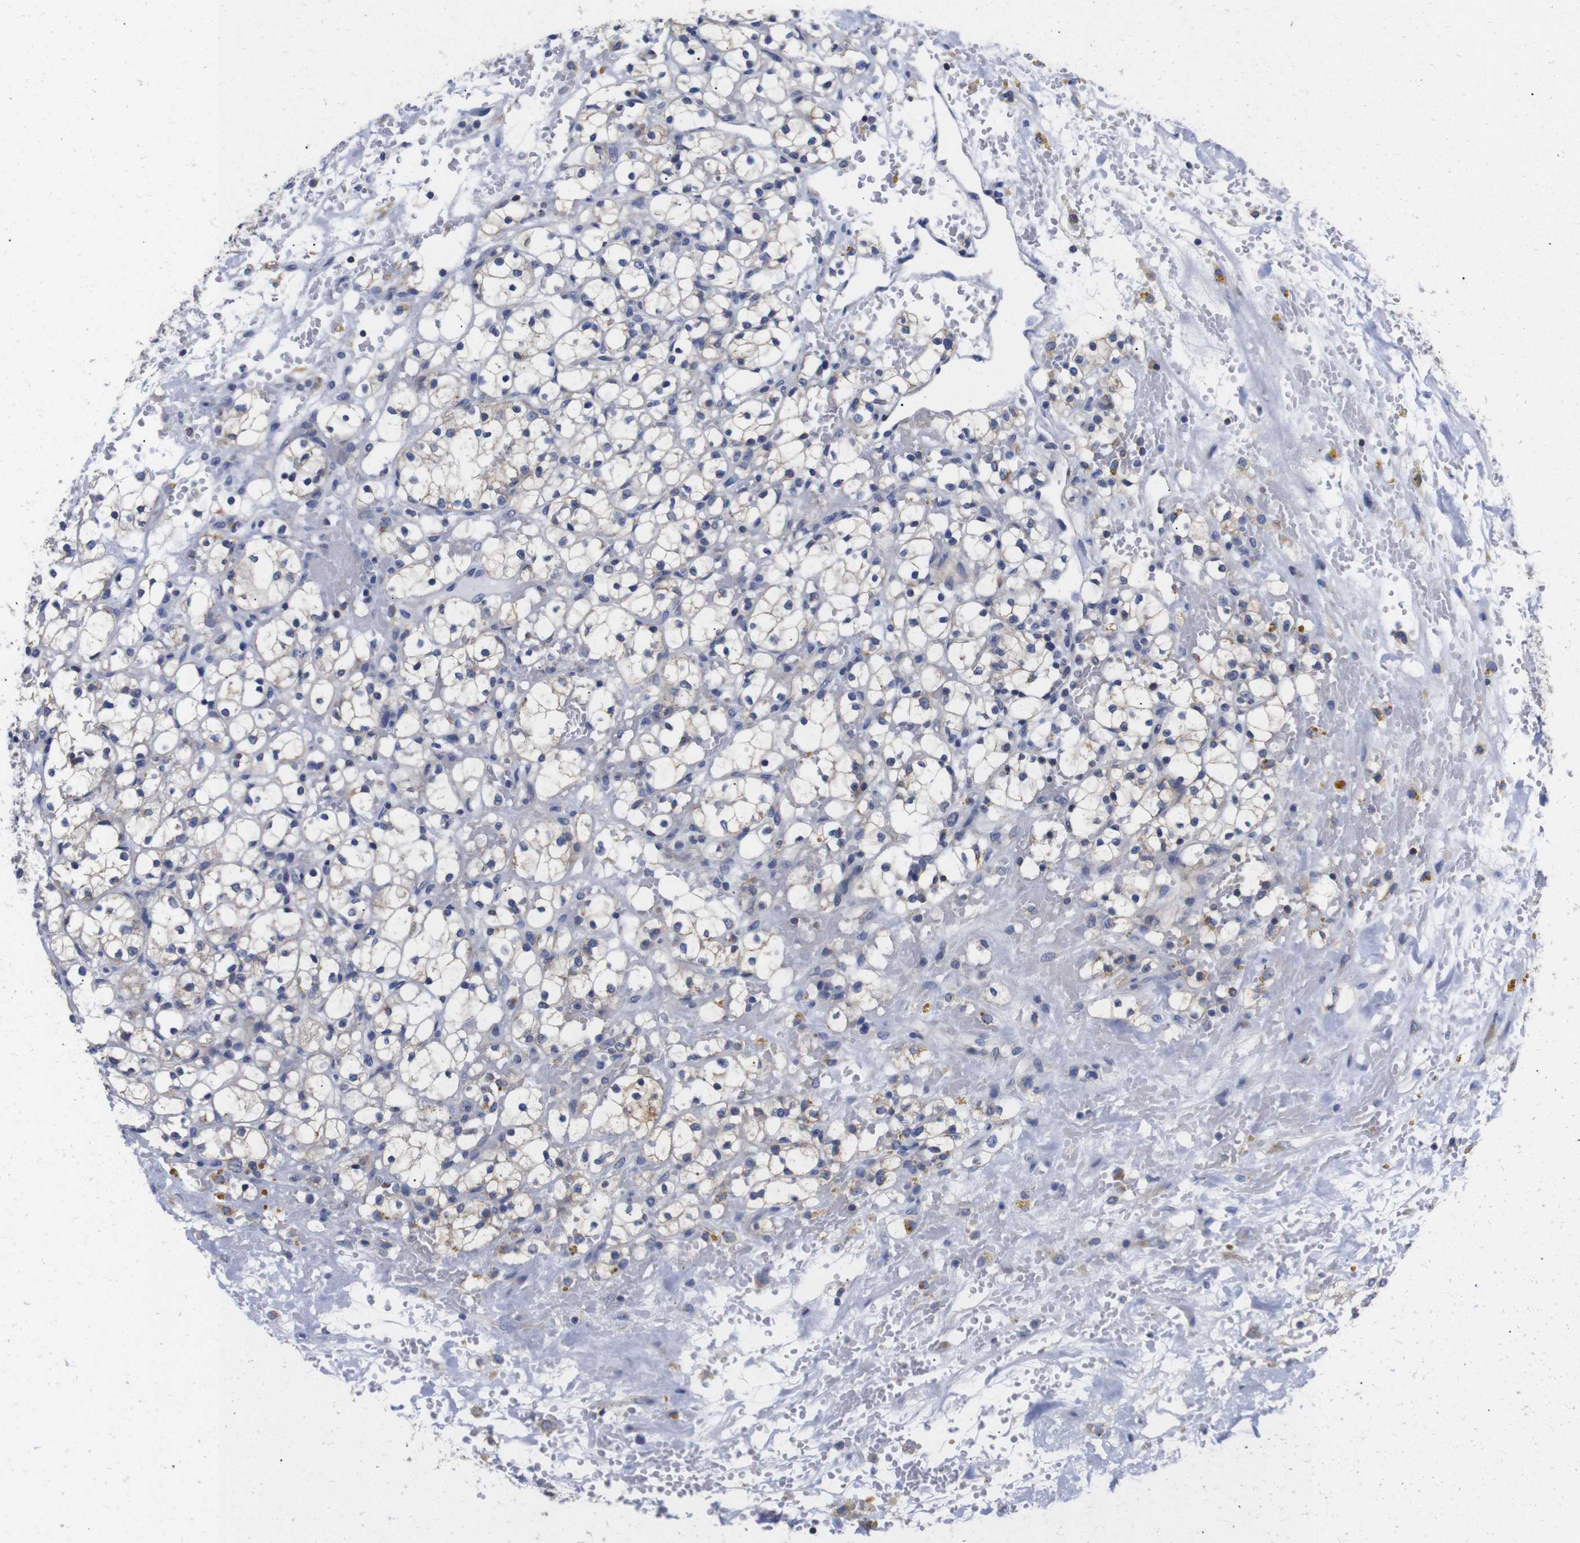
{"staining": {"intensity": "weak", "quantity": "<25%", "location": "cytoplasmic/membranous"}, "tissue": "renal cancer", "cell_type": "Tumor cells", "image_type": "cancer", "snomed": [{"axis": "morphology", "description": "Adenocarcinoma, NOS"}, {"axis": "topography", "description": "Kidney"}], "caption": "The photomicrograph exhibits no staining of tumor cells in renal cancer (adenocarcinoma).", "gene": "OPN3", "patient": {"sex": "male", "age": 61}}